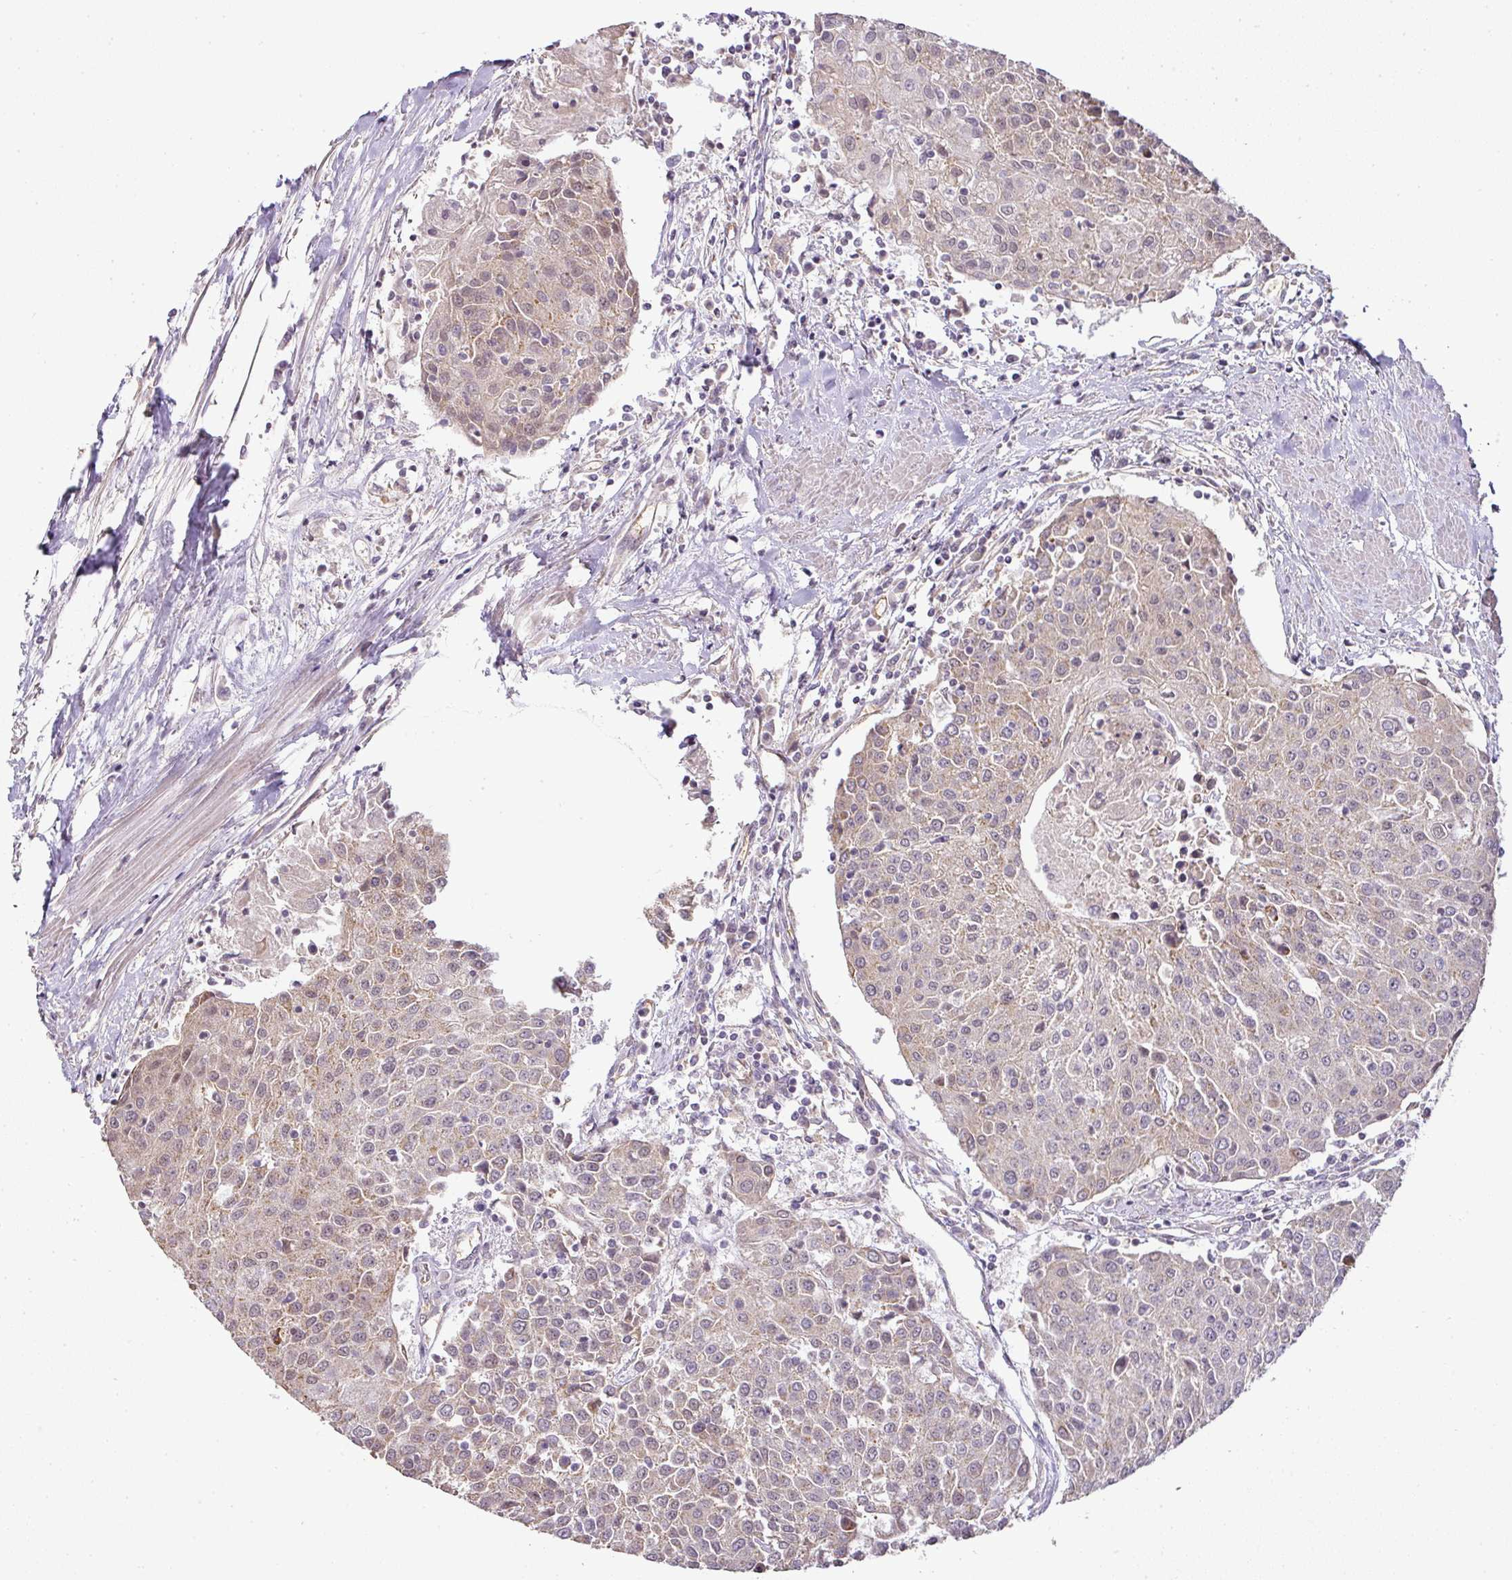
{"staining": {"intensity": "weak", "quantity": ">75%", "location": "cytoplasmic/membranous"}, "tissue": "urothelial cancer", "cell_type": "Tumor cells", "image_type": "cancer", "snomed": [{"axis": "morphology", "description": "Urothelial carcinoma, High grade"}, {"axis": "topography", "description": "Urinary bladder"}], "caption": "IHC (DAB) staining of human urothelial cancer demonstrates weak cytoplasmic/membranous protein expression in about >75% of tumor cells. The staining is performed using DAB brown chromogen to label protein expression. The nuclei are counter-stained blue using hematoxylin.", "gene": "MYOM2", "patient": {"sex": "female", "age": 85}}